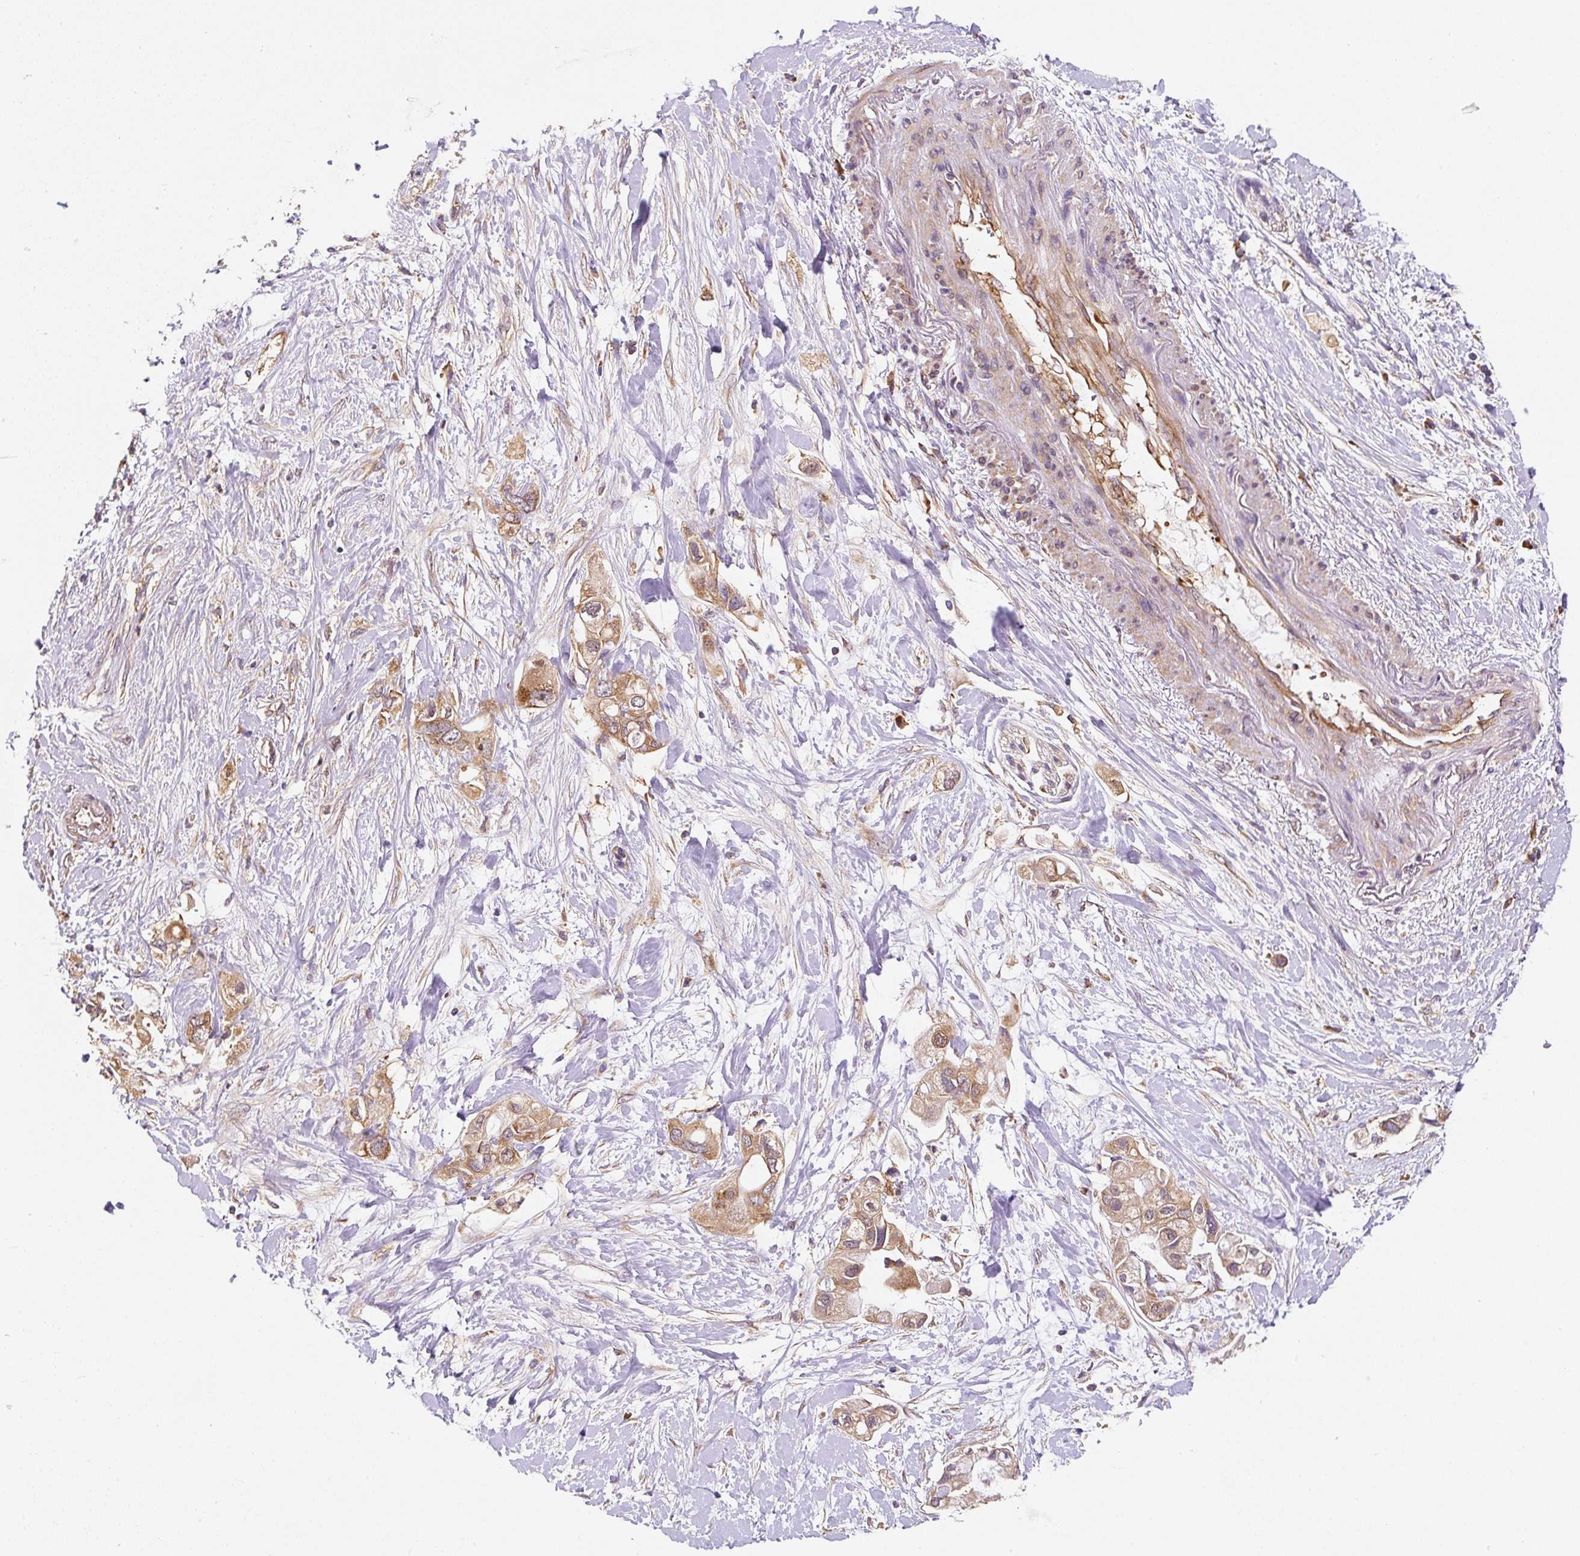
{"staining": {"intensity": "moderate", "quantity": ">75%", "location": "cytoplasmic/membranous"}, "tissue": "pancreatic cancer", "cell_type": "Tumor cells", "image_type": "cancer", "snomed": [{"axis": "morphology", "description": "Adenocarcinoma, NOS"}, {"axis": "topography", "description": "Pancreas"}], "caption": "The histopathology image shows staining of pancreatic cancer, revealing moderate cytoplasmic/membranous protein expression (brown color) within tumor cells. (IHC, brightfield microscopy, high magnification).", "gene": "EIF2S2", "patient": {"sex": "female", "age": 56}}